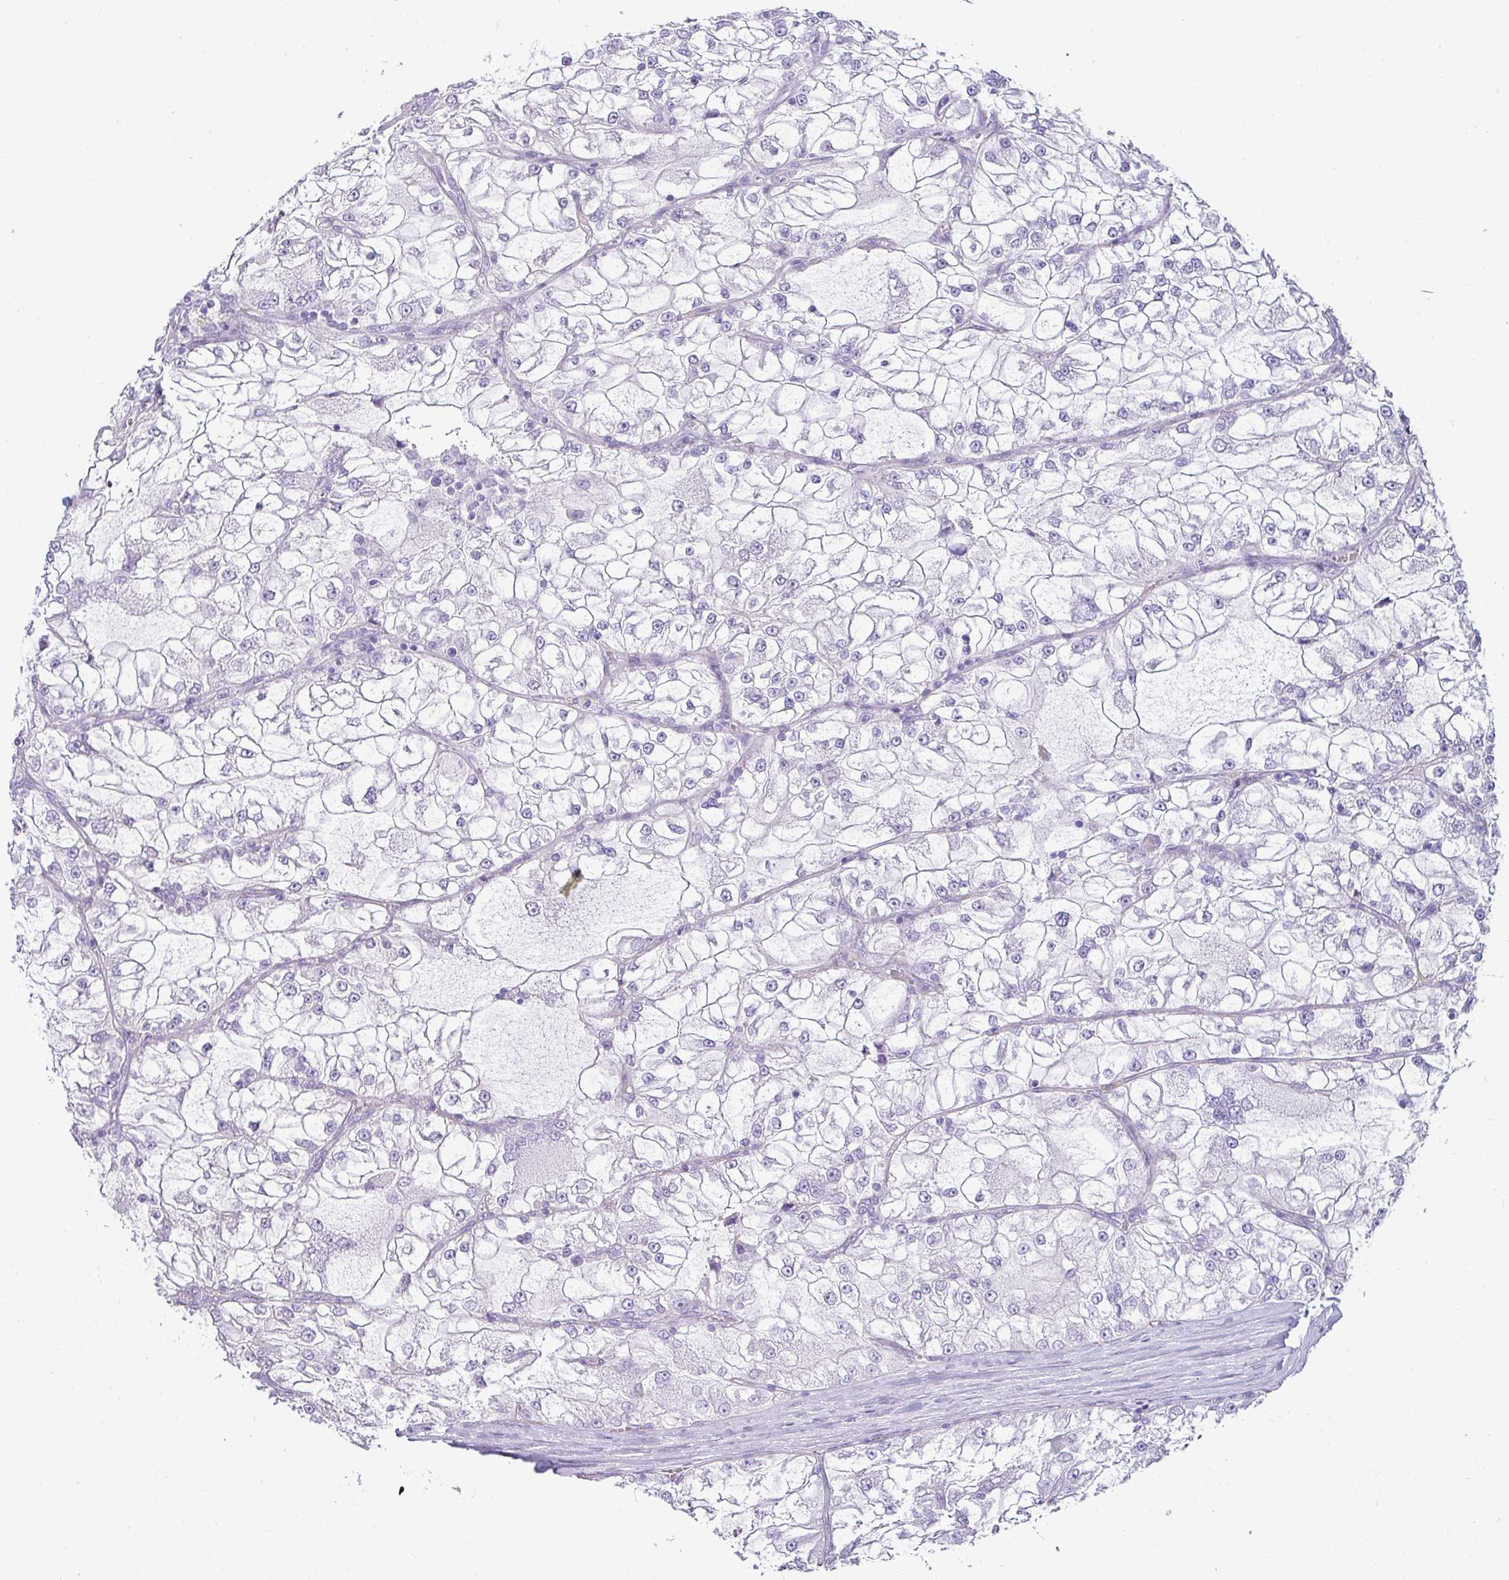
{"staining": {"intensity": "negative", "quantity": "none", "location": "none"}, "tissue": "renal cancer", "cell_type": "Tumor cells", "image_type": "cancer", "snomed": [{"axis": "morphology", "description": "Adenocarcinoma, NOS"}, {"axis": "topography", "description": "Kidney"}], "caption": "There is no significant expression in tumor cells of renal adenocarcinoma.", "gene": "VCX2", "patient": {"sex": "female", "age": 72}}